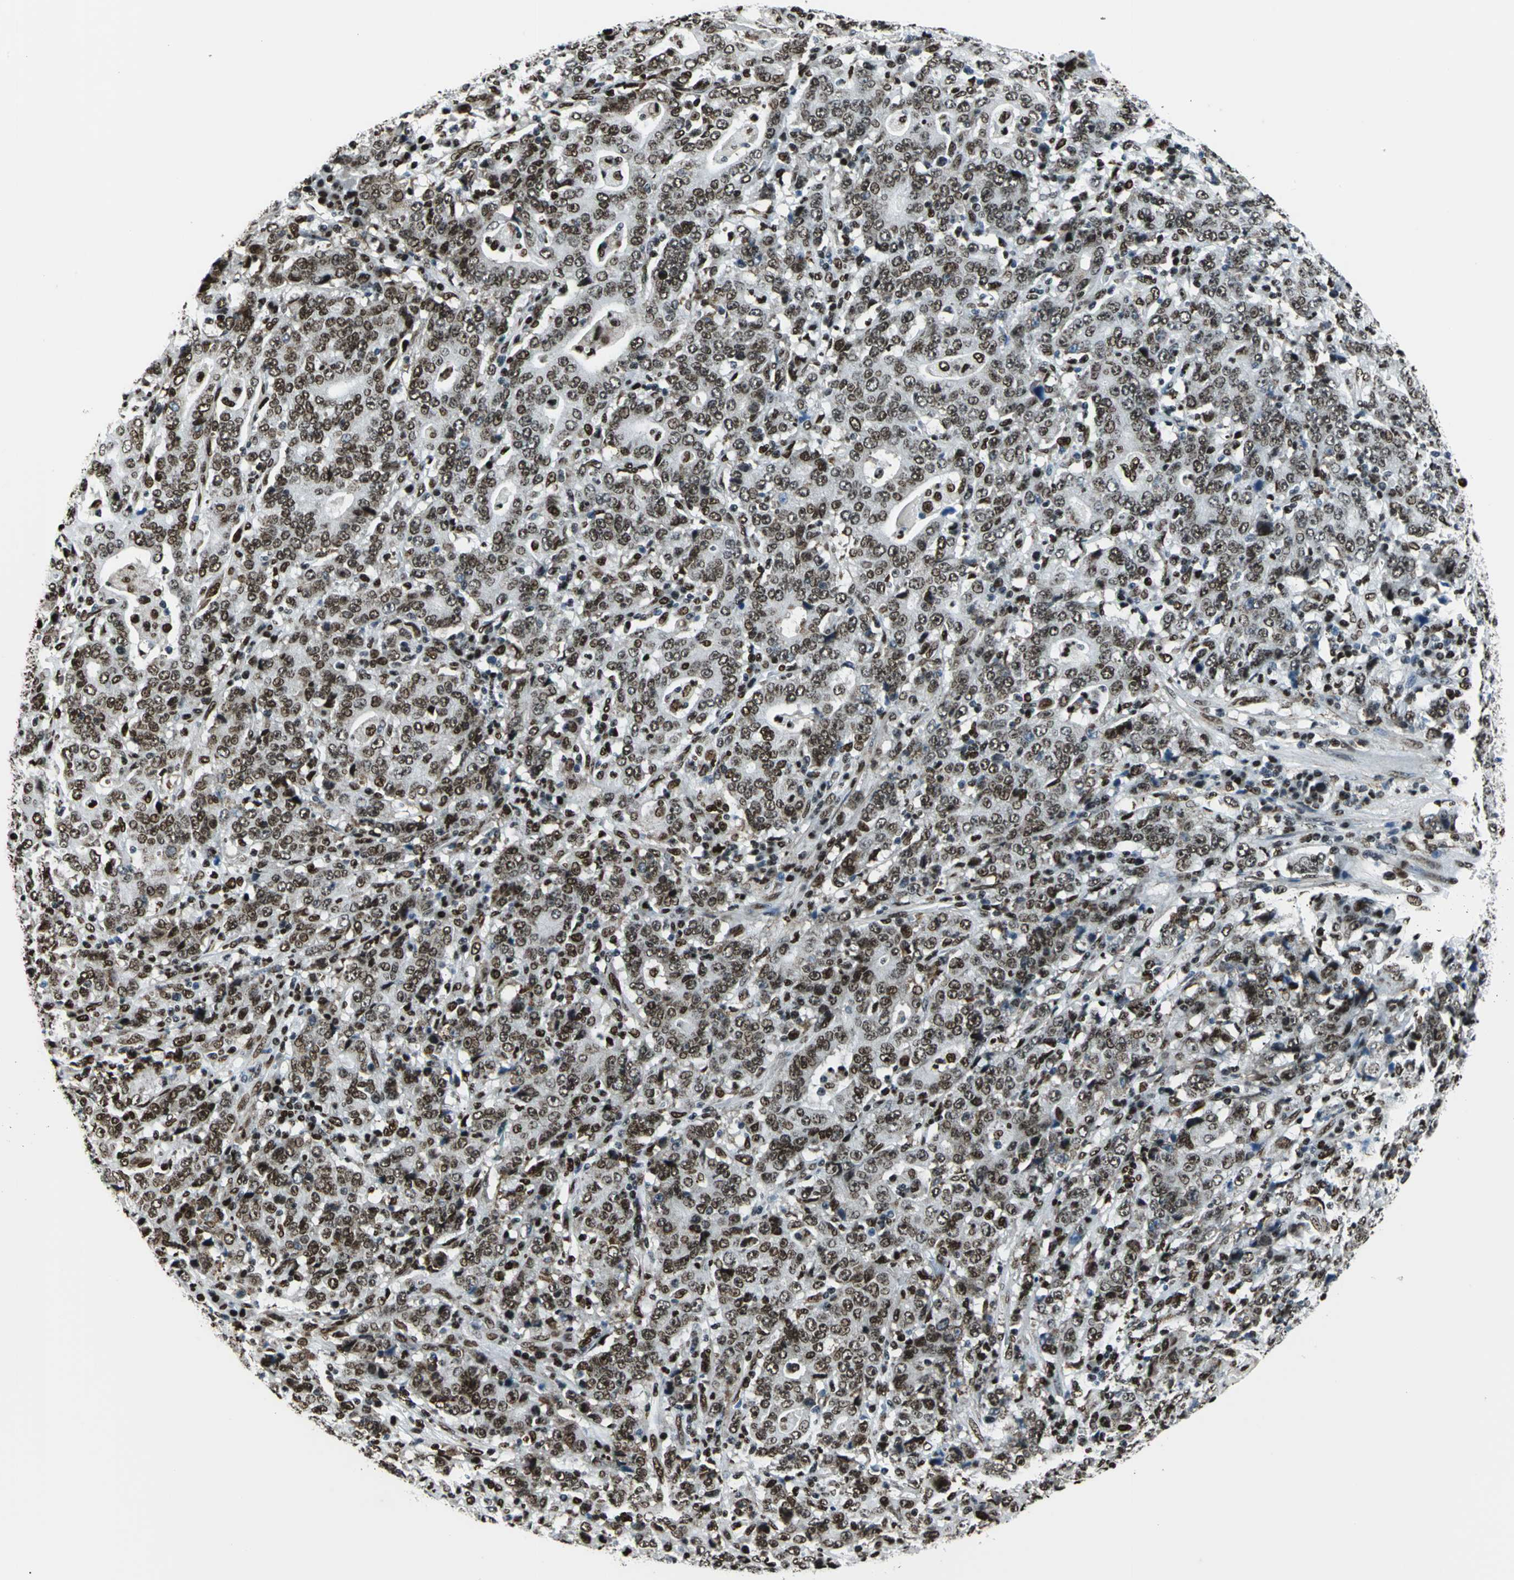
{"staining": {"intensity": "moderate", "quantity": ">75%", "location": "nuclear"}, "tissue": "stomach cancer", "cell_type": "Tumor cells", "image_type": "cancer", "snomed": [{"axis": "morphology", "description": "Normal tissue, NOS"}, {"axis": "morphology", "description": "Adenocarcinoma, NOS"}, {"axis": "topography", "description": "Stomach, upper"}, {"axis": "topography", "description": "Stomach"}], "caption": "High-power microscopy captured an IHC image of adenocarcinoma (stomach), revealing moderate nuclear staining in about >75% of tumor cells.", "gene": "APEX1", "patient": {"sex": "male", "age": 59}}